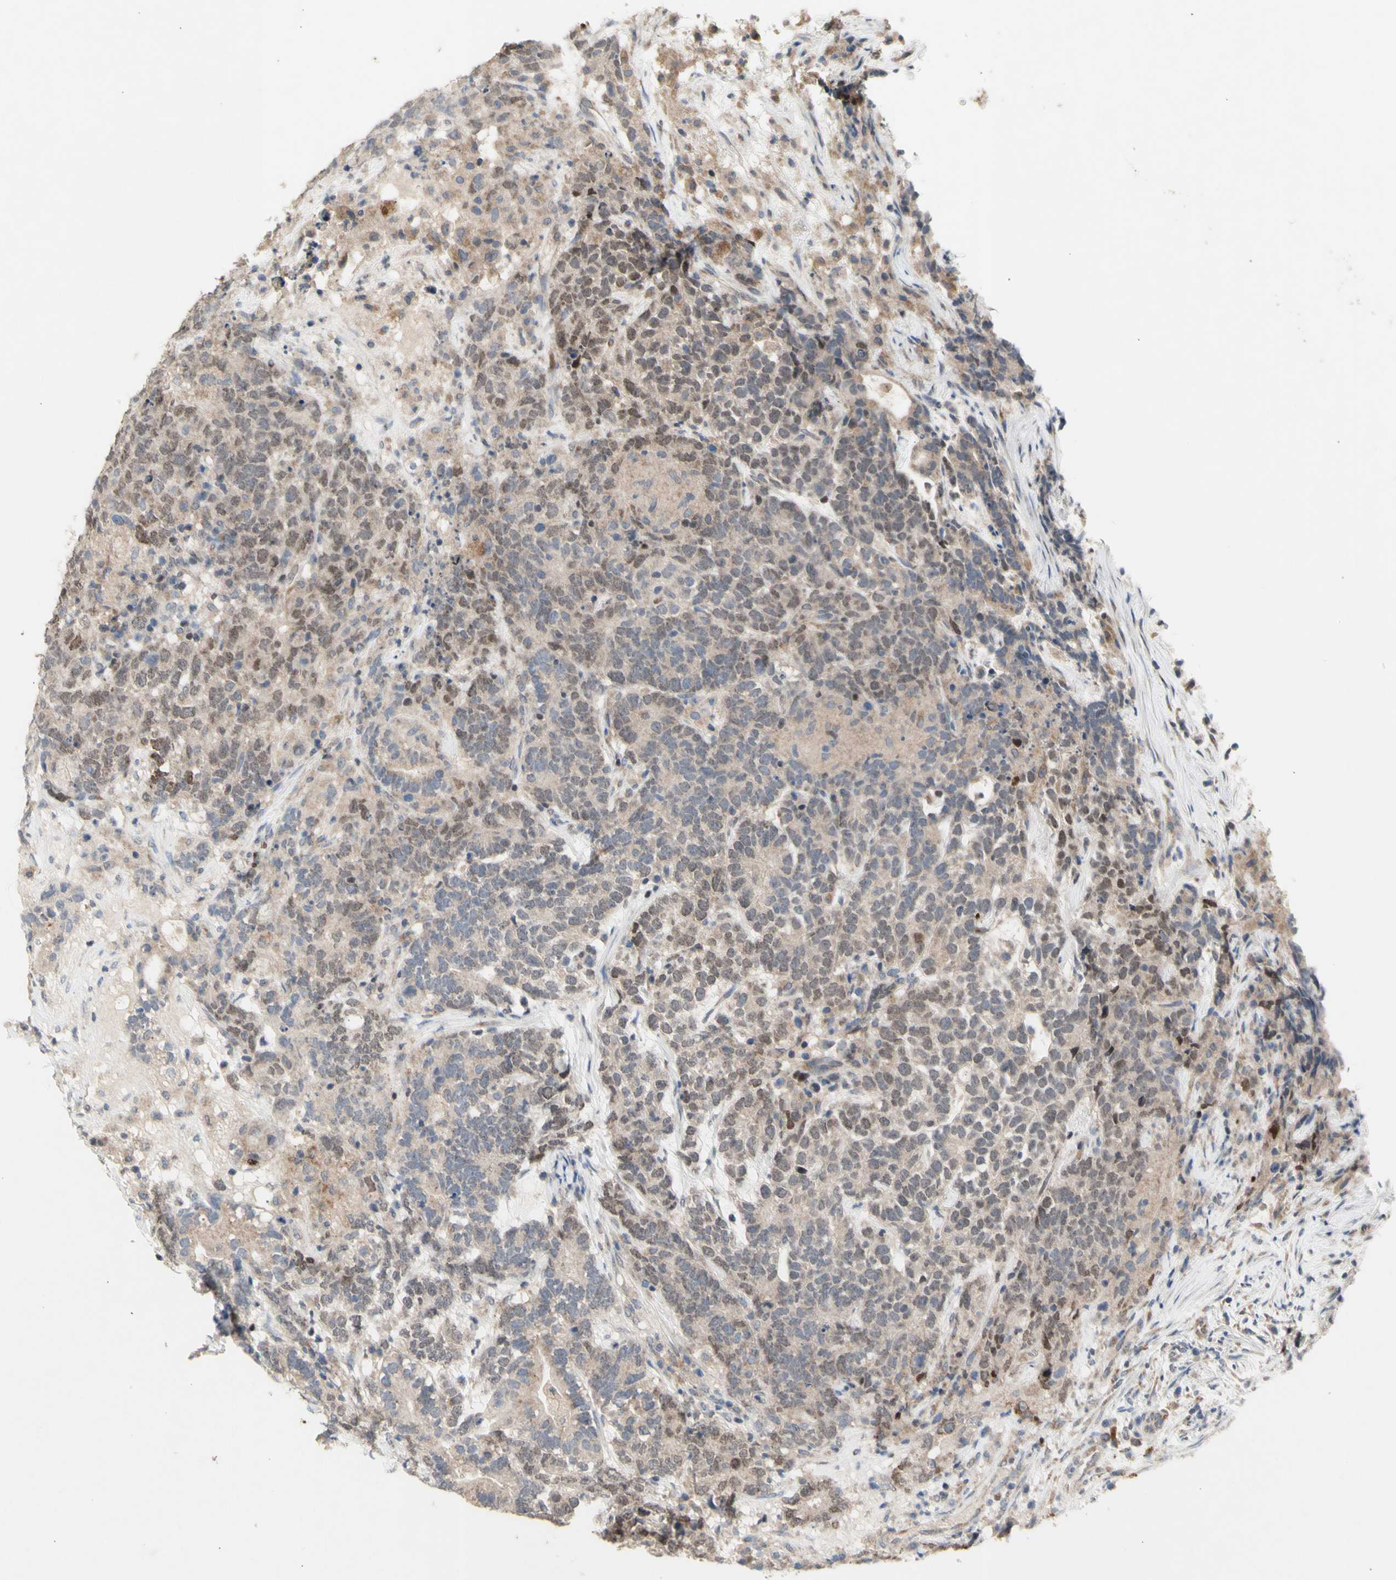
{"staining": {"intensity": "weak", "quantity": "25%-75%", "location": "cytoplasmic/membranous"}, "tissue": "testis cancer", "cell_type": "Tumor cells", "image_type": "cancer", "snomed": [{"axis": "morphology", "description": "Carcinoma, Embryonal, NOS"}, {"axis": "topography", "description": "Testis"}], "caption": "Human testis cancer stained for a protein (brown) demonstrates weak cytoplasmic/membranous positive expression in approximately 25%-75% of tumor cells.", "gene": "NLRP1", "patient": {"sex": "male", "age": 26}}